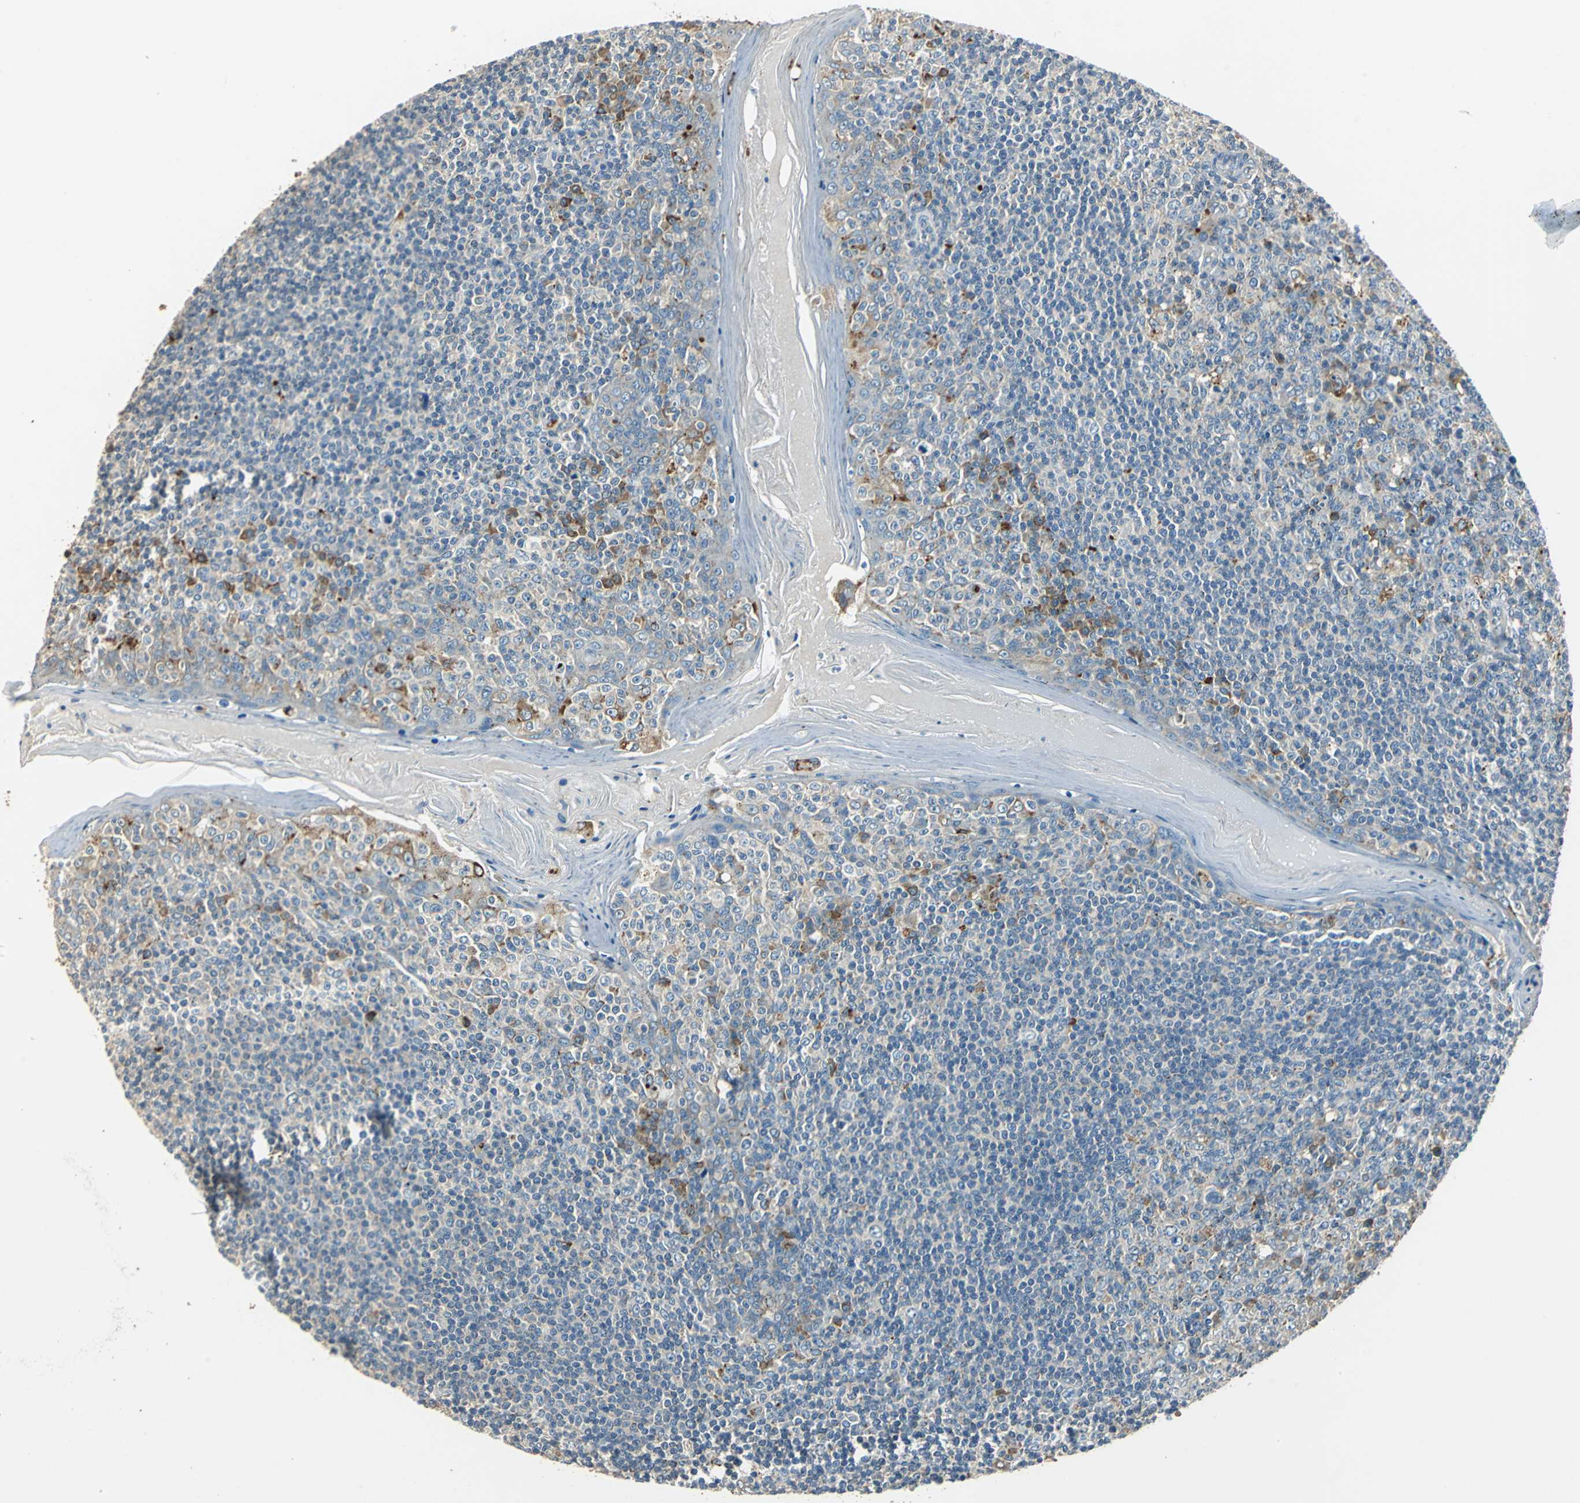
{"staining": {"intensity": "weak", "quantity": "<25%", "location": "cytoplasmic/membranous"}, "tissue": "tonsil", "cell_type": "Germinal center cells", "image_type": "normal", "snomed": [{"axis": "morphology", "description": "Normal tissue, NOS"}, {"axis": "topography", "description": "Tonsil"}], "caption": "Immunohistochemistry of unremarkable tonsil shows no expression in germinal center cells.", "gene": "NIT1", "patient": {"sex": "male", "age": 31}}